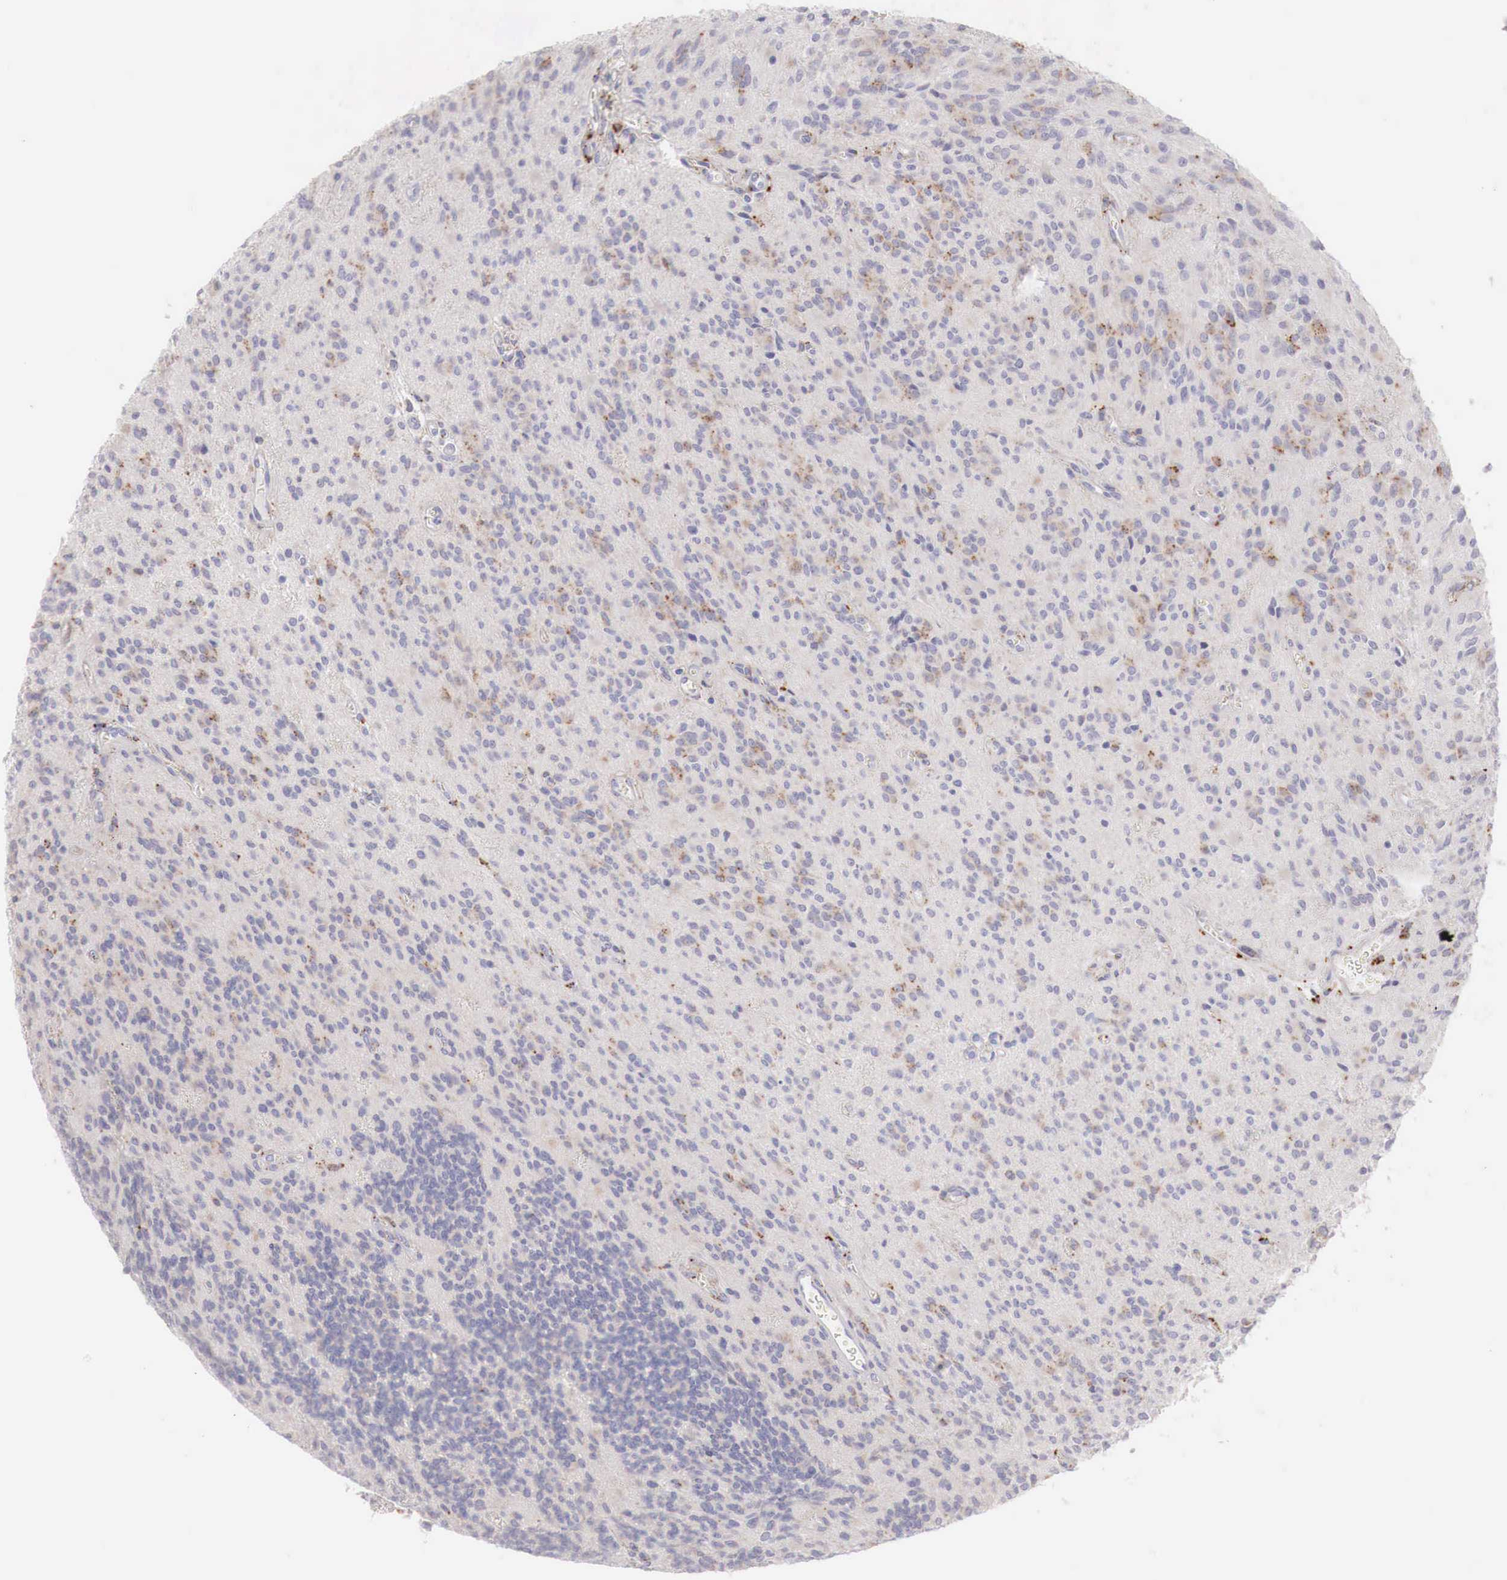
{"staining": {"intensity": "weak", "quantity": "25%-75%", "location": "cytoplasmic/membranous"}, "tissue": "glioma", "cell_type": "Tumor cells", "image_type": "cancer", "snomed": [{"axis": "morphology", "description": "Glioma, malignant, Low grade"}, {"axis": "topography", "description": "Brain"}], "caption": "Tumor cells reveal low levels of weak cytoplasmic/membranous expression in about 25%-75% of cells in human glioma. (IHC, brightfield microscopy, high magnification).", "gene": "GLA", "patient": {"sex": "female", "age": 15}}